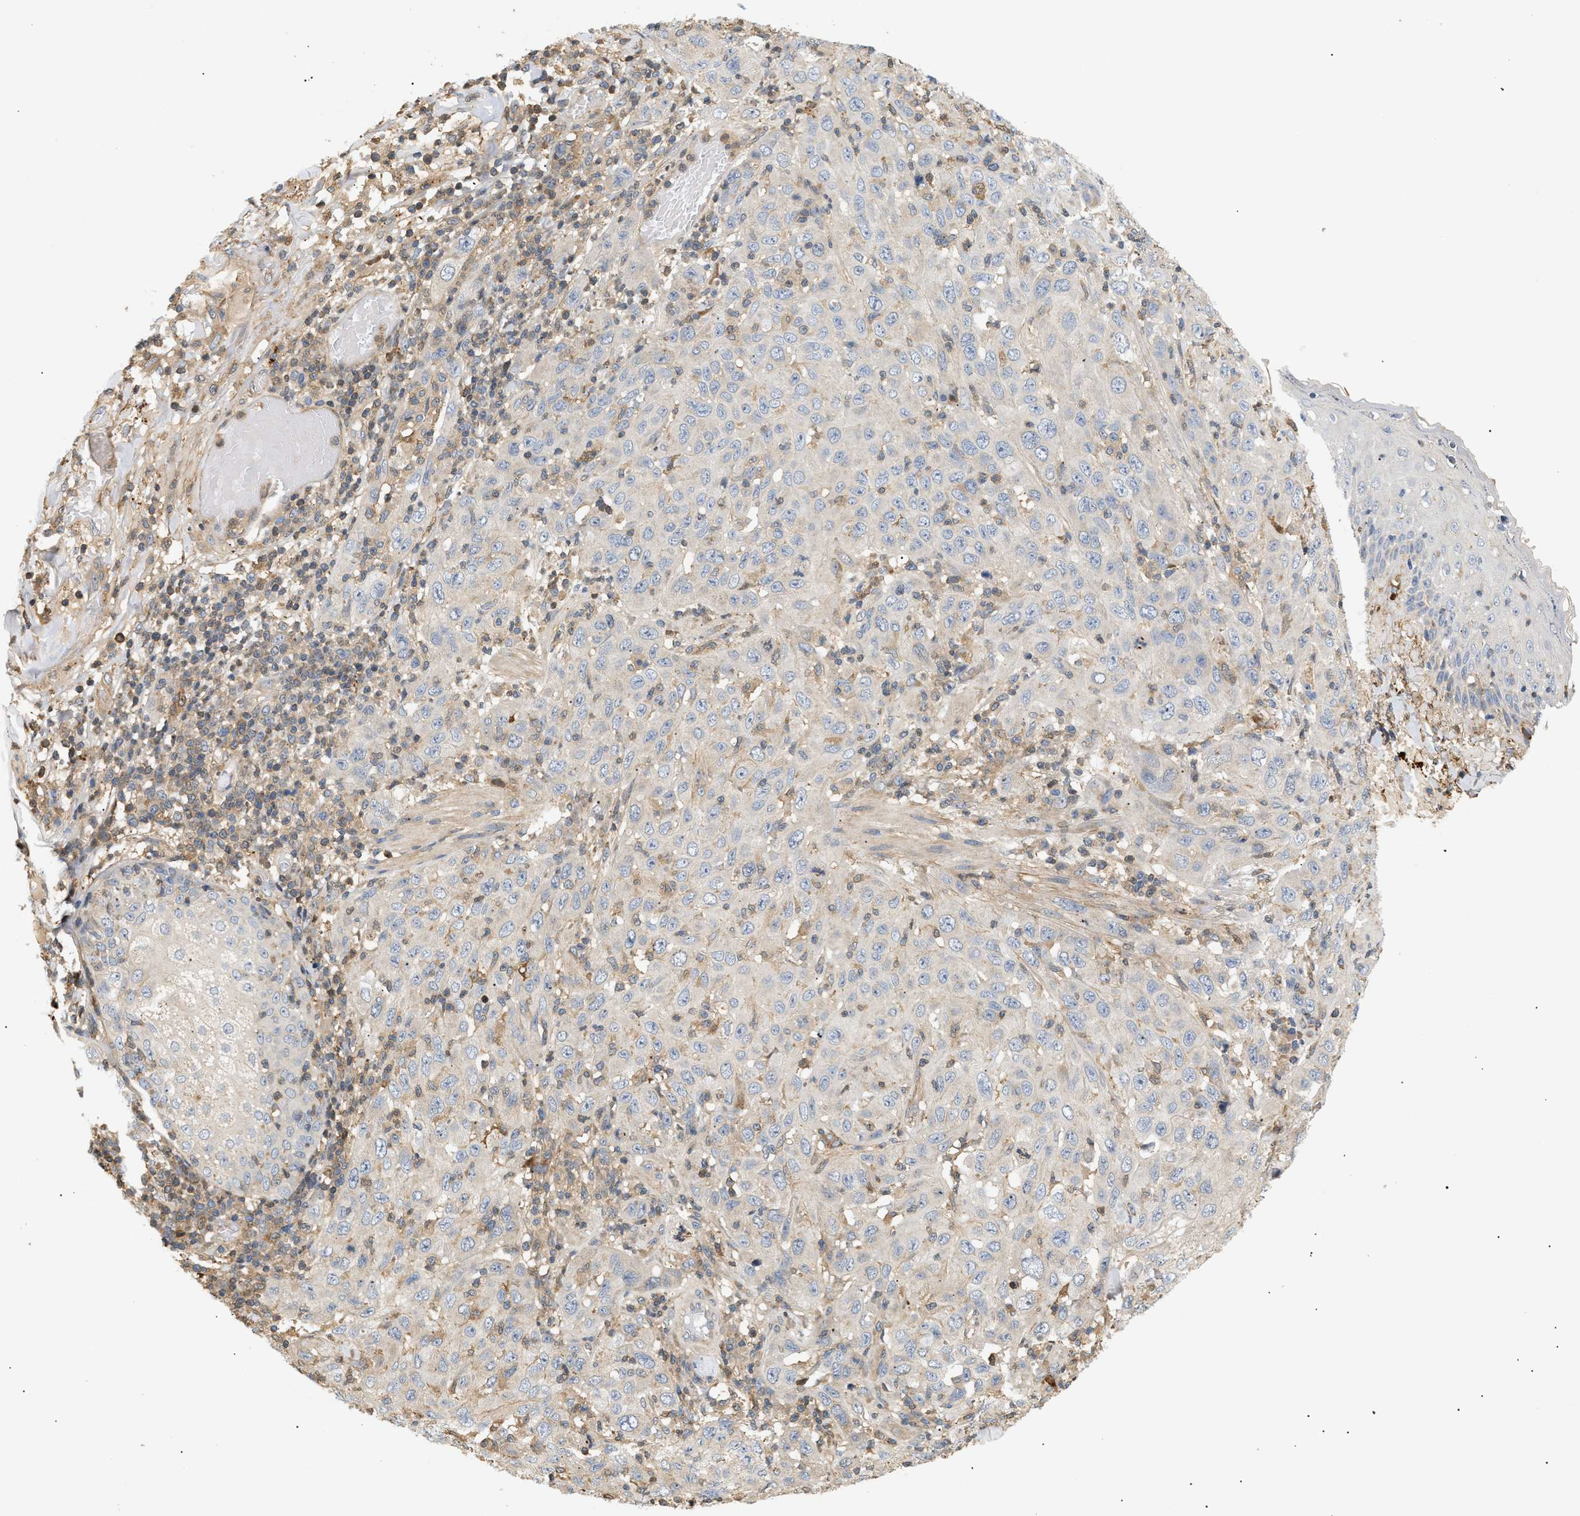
{"staining": {"intensity": "negative", "quantity": "none", "location": "none"}, "tissue": "skin cancer", "cell_type": "Tumor cells", "image_type": "cancer", "snomed": [{"axis": "morphology", "description": "Squamous cell carcinoma, NOS"}, {"axis": "topography", "description": "Skin"}], "caption": "Protein analysis of skin cancer (squamous cell carcinoma) displays no significant staining in tumor cells.", "gene": "FARS2", "patient": {"sex": "female", "age": 88}}